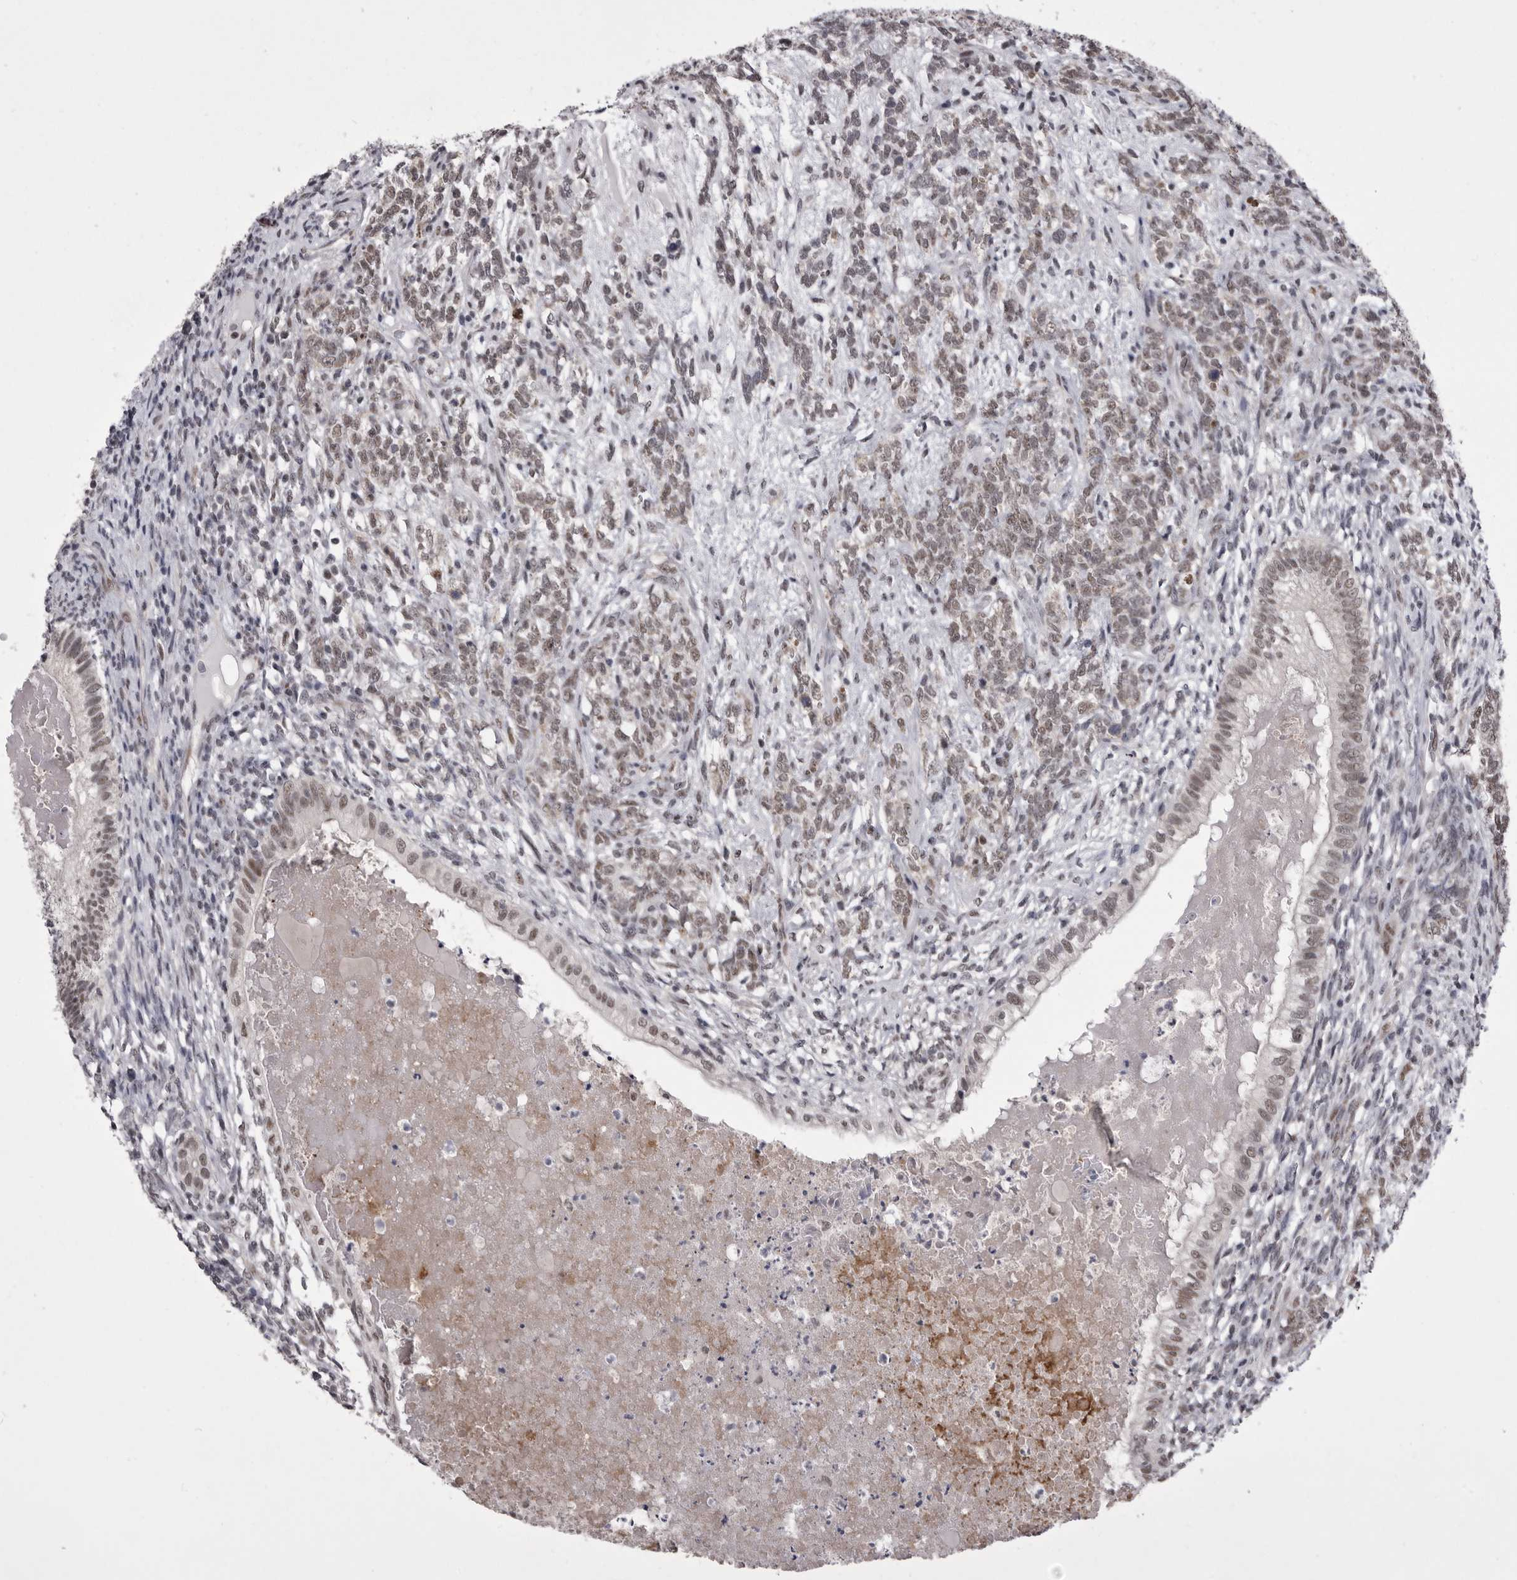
{"staining": {"intensity": "weak", "quantity": "25%-75%", "location": "nuclear"}, "tissue": "testis cancer", "cell_type": "Tumor cells", "image_type": "cancer", "snomed": [{"axis": "morphology", "description": "Seminoma, NOS"}, {"axis": "morphology", "description": "Carcinoma, Embryonal, NOS"}, {"axis": "topography", "description": "Testis"}], "caption": "An immunohistochemistry (IHC) histopathology image of neoplastic tissue is shown. Protein staining in brown highlights weak nuclear positivity in testis seminoma within tumor cells.", "gene": "PRPF3", "patient": {"sex": "male", "age": 28}}